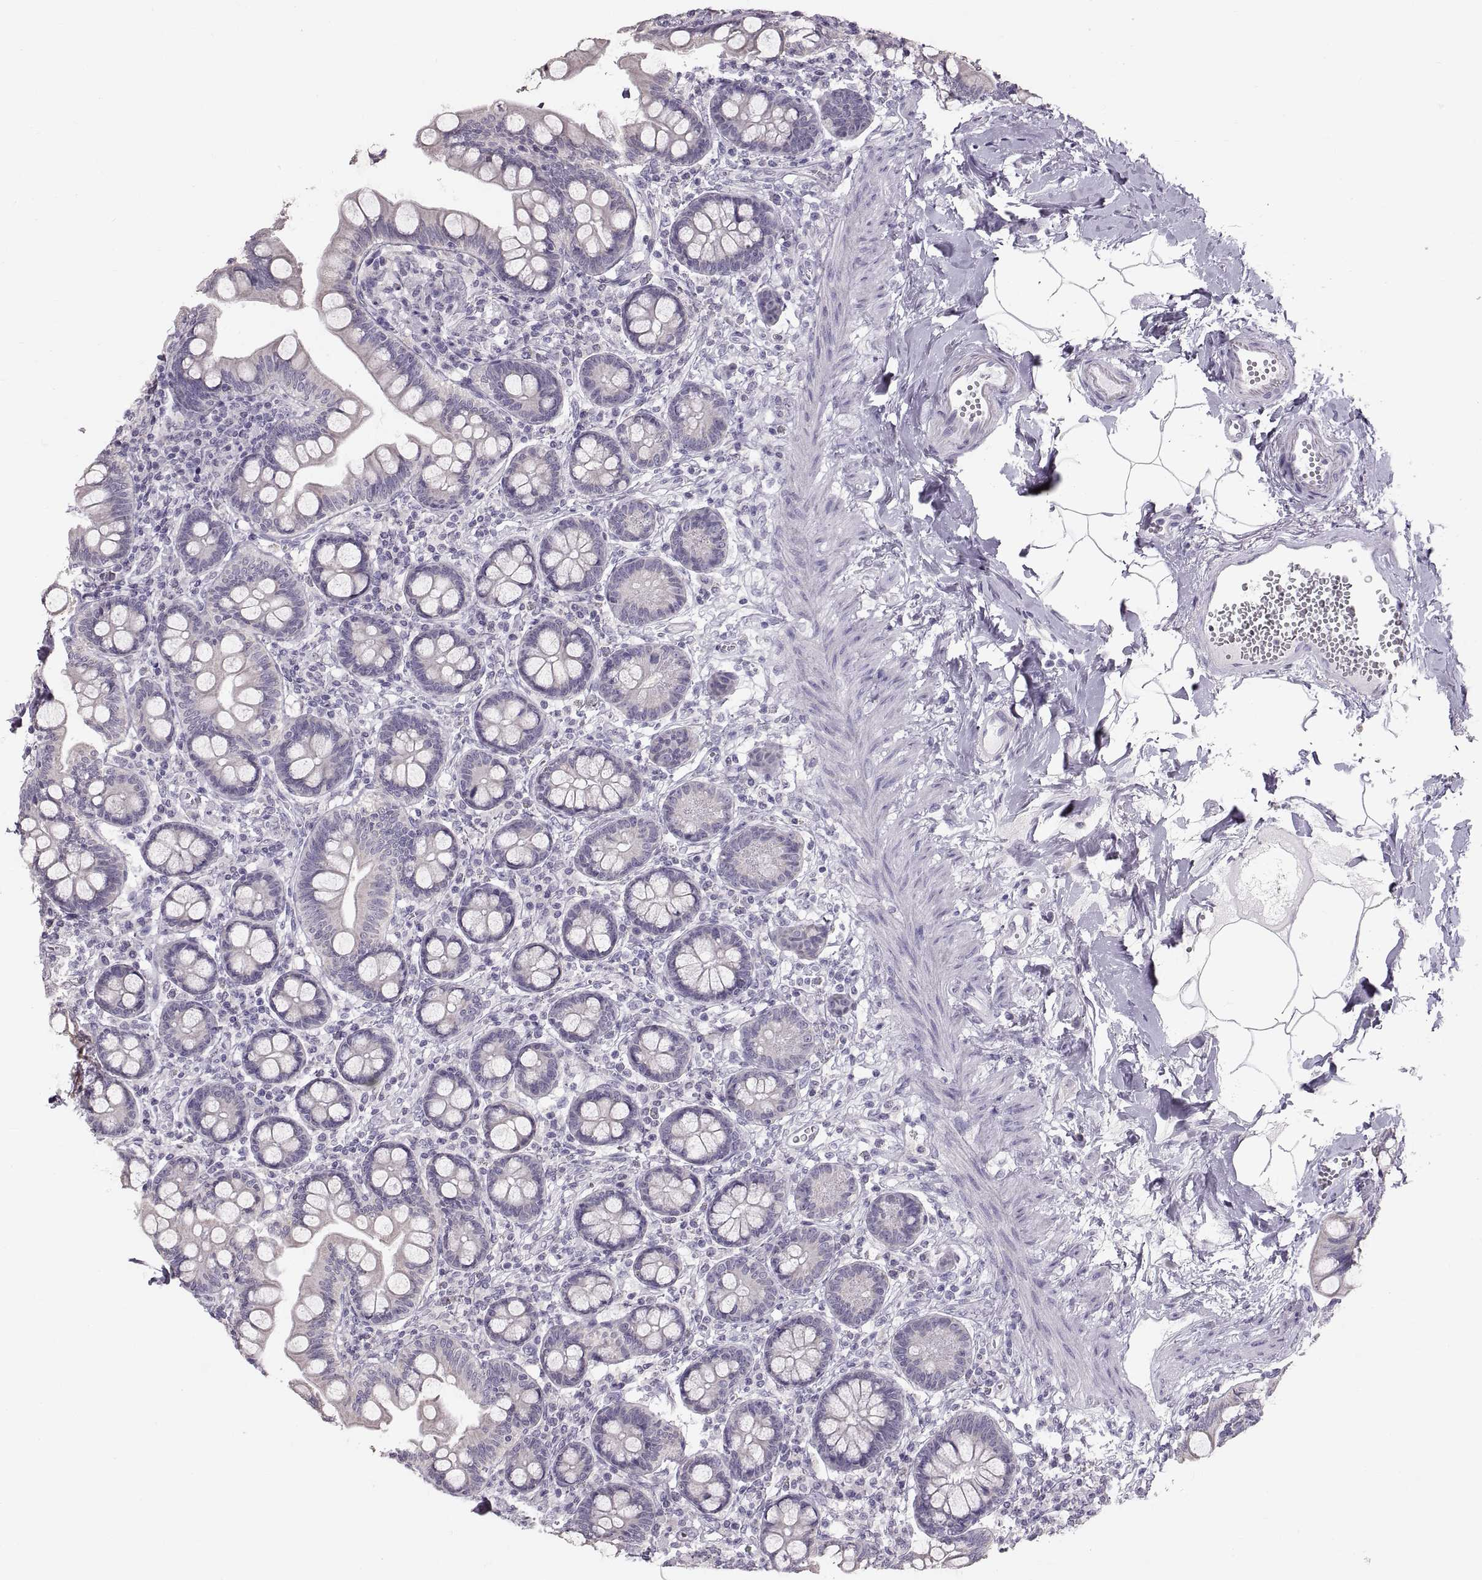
{"staining": {"intensity": "negative", "quantity": "none", "location": "none"}, "tissue": "small intestine", "cell_type": "Glandular cells", "image_type": "normal", "snomed": [{"axis": "morphology", "description": "Normal tissue, NOS"}, {"axis": "topography", "description": "Small intestine"}], "caption": "Human small intestine stained for a protein using IHC shows no positivity in glandular cells.", "gene": "WBP2NL", "patient": {"sex": "female", "age": 56}}